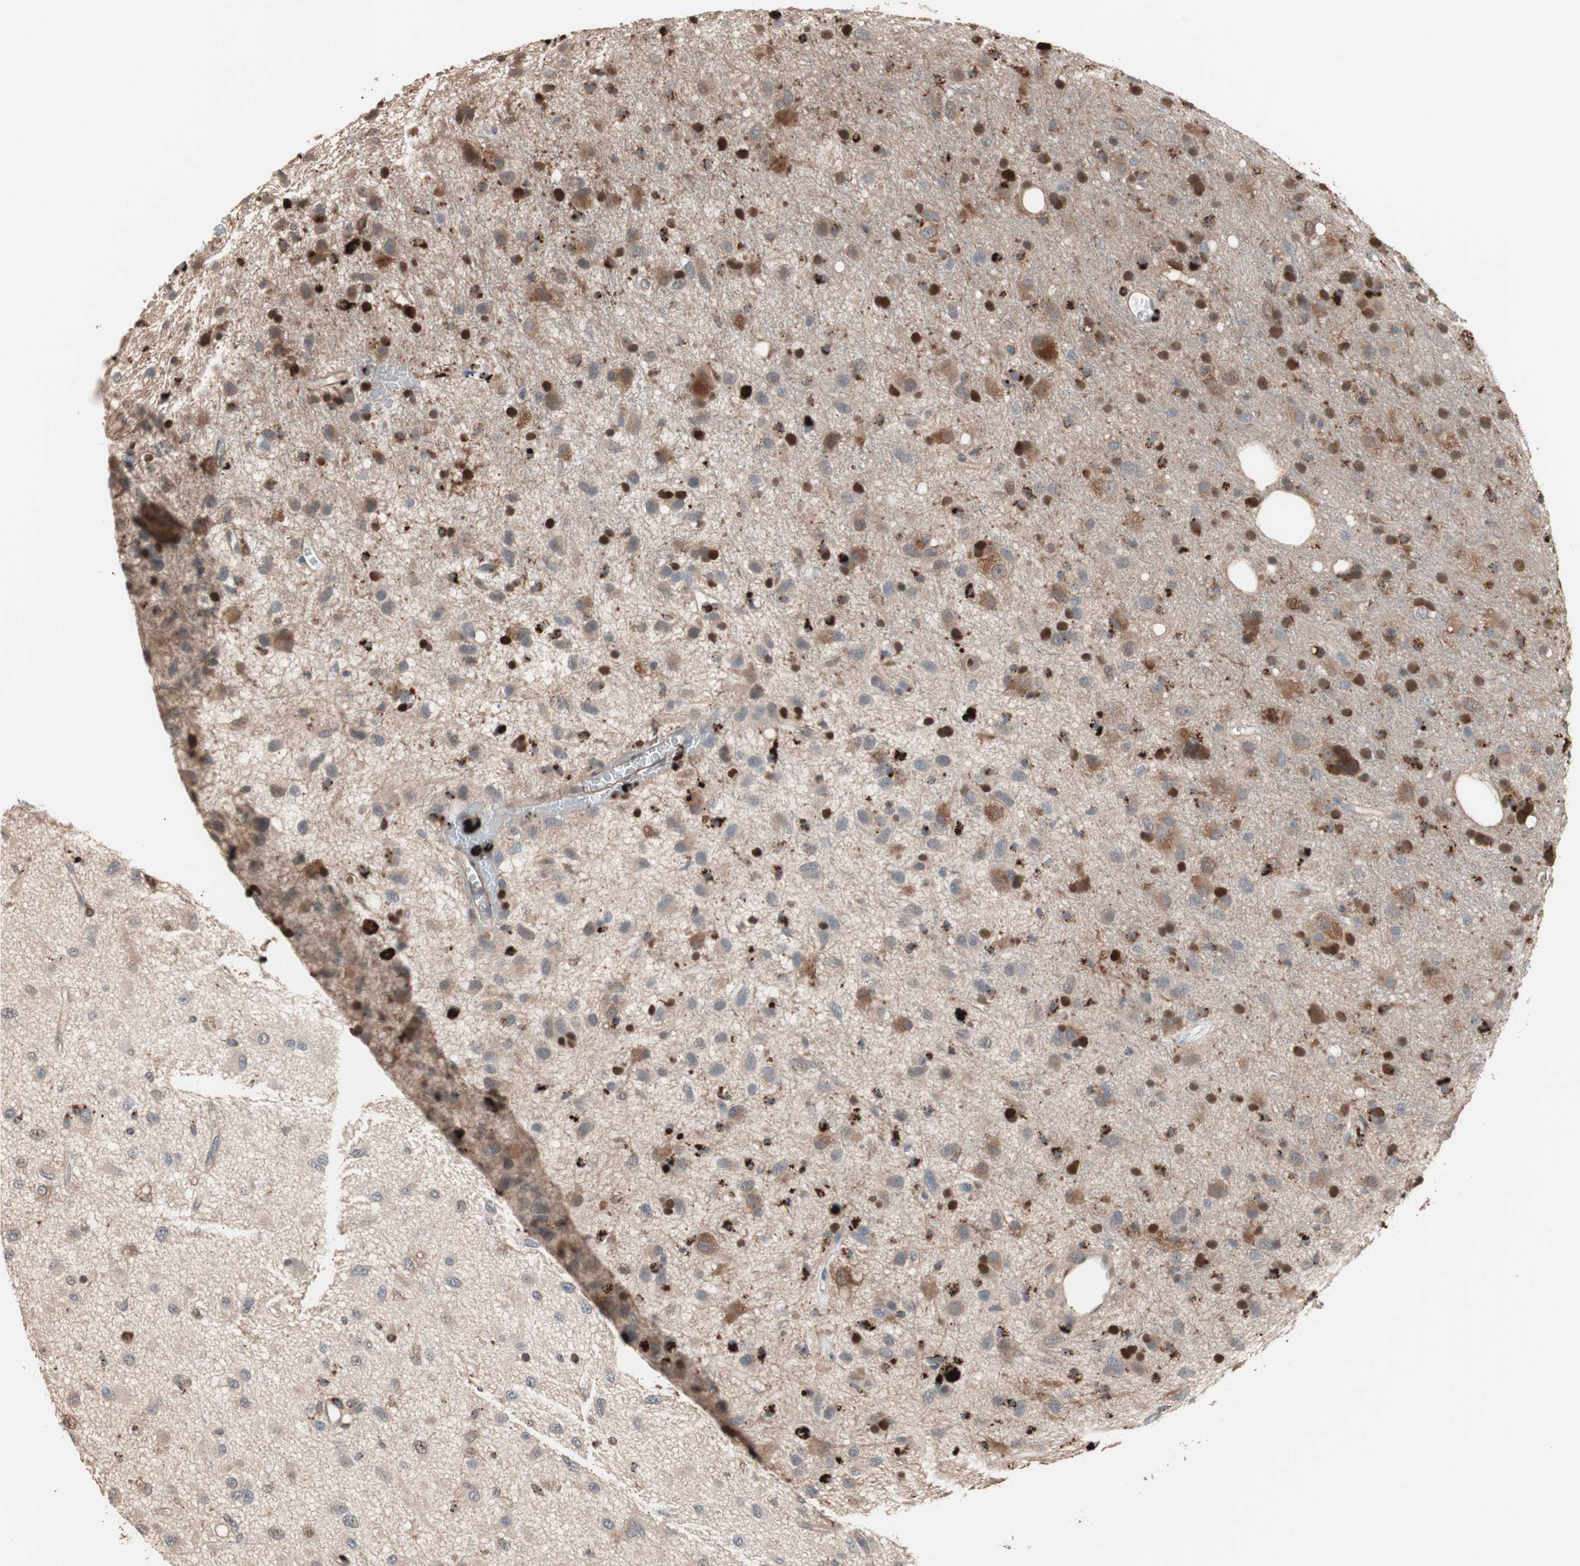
{"staining": {"intensity": "moderate", "quantity": "25%-75%", "location": "cytoplasmic/membranous"}, "tissue": "glioma", "cell_type": "Tumor cells", "image_type": "cancer", "snomed": [{"axis": "morphology", "description": "Glioma, malignant, Low grade"}, {"axis": "topography", "description": "Brain"}], "caption": "Protein expression analysis of human glioma reveals moderate cytoplasmic/membranous expression in about 25%-75% of tumor cells.", "gene": "CCT3", "patient": {"sex": "male", "age": 77}}